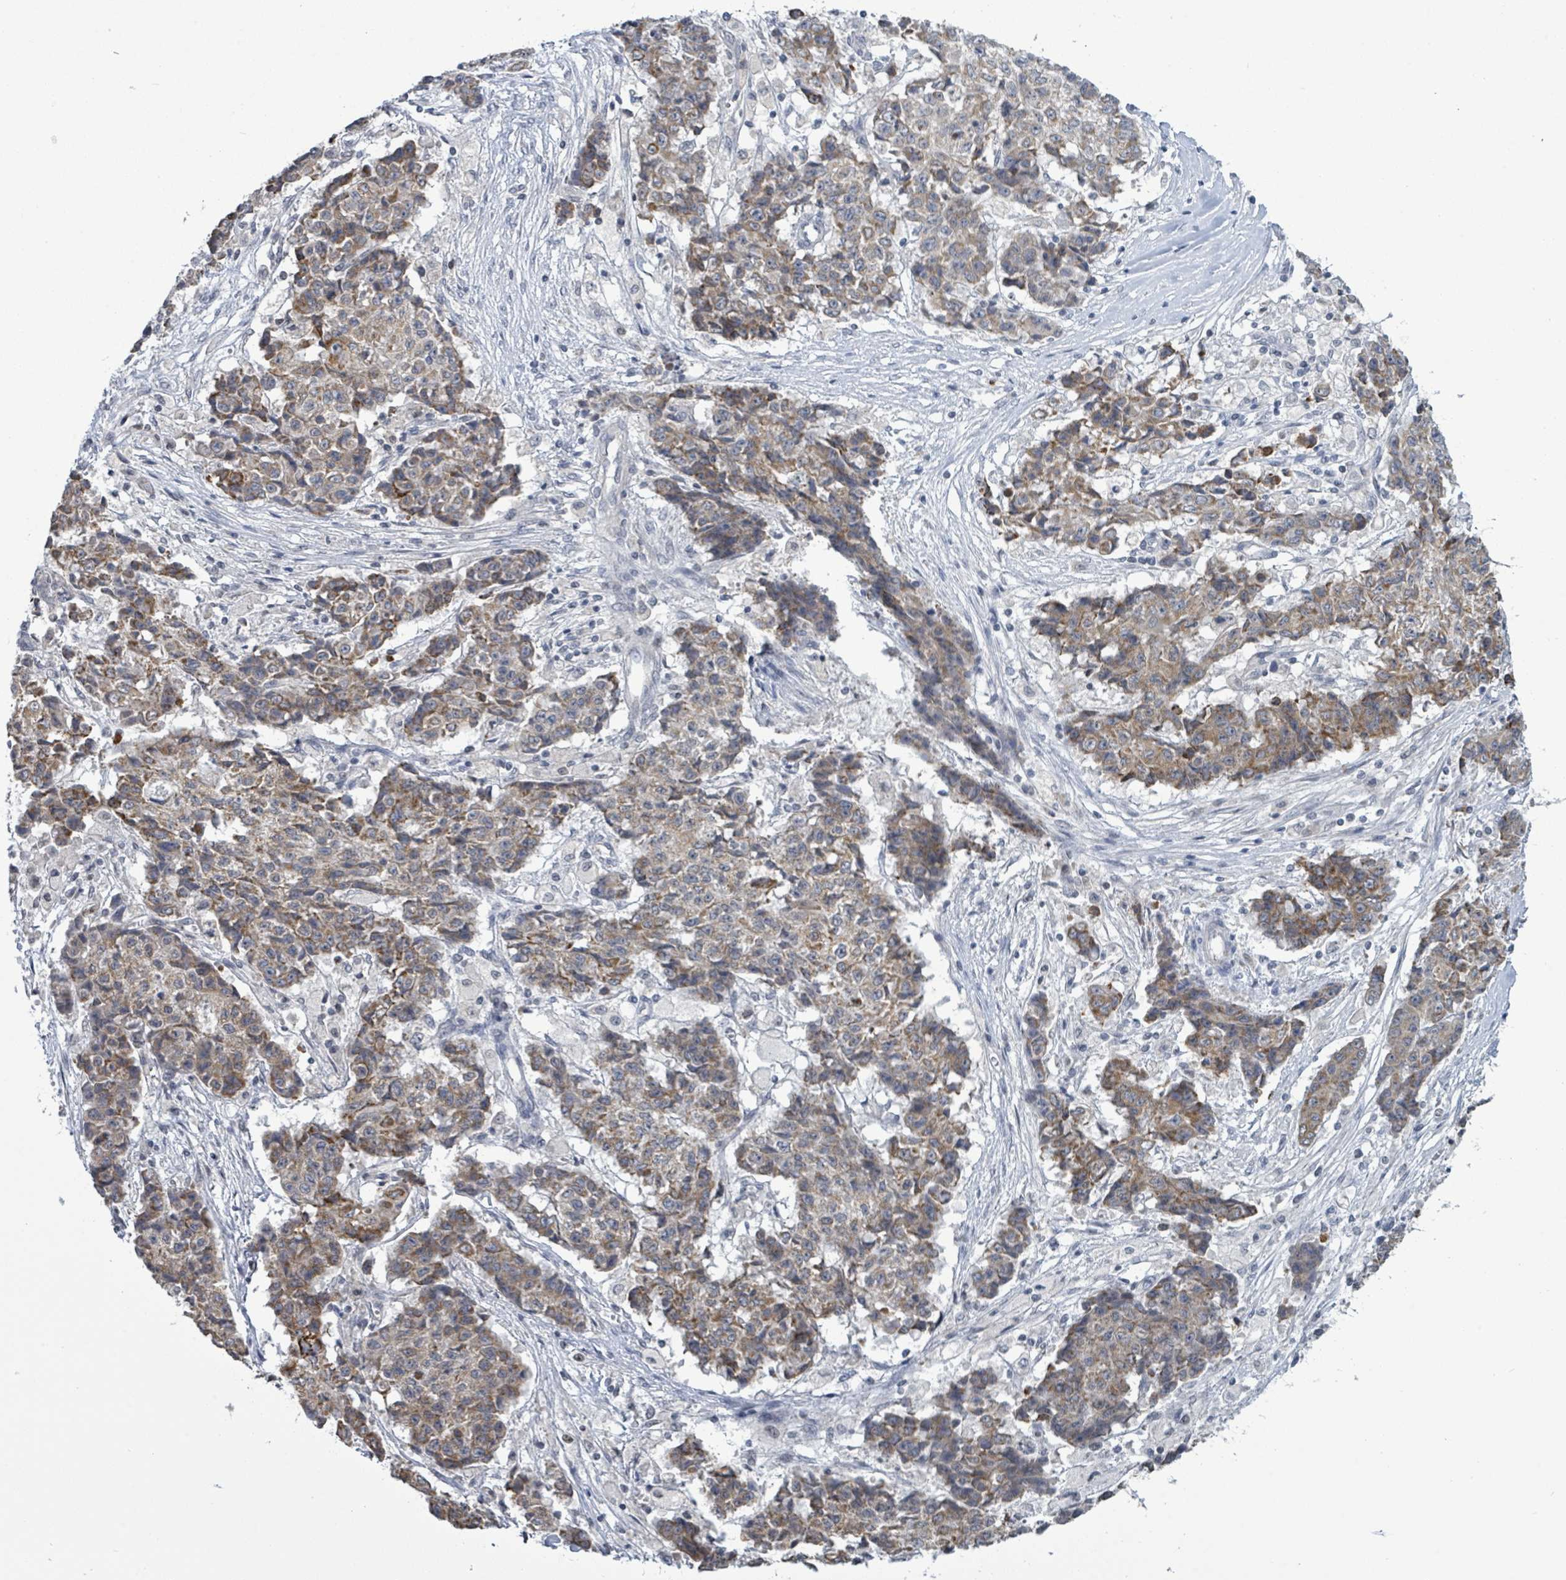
{"staining": {"intensity": "weak", "quantity": ">75%", "location": "cytoplasmic/membranous"}, "tissue": "ovarian cancer", "cell_type": "Tumor cells", "image_type": "cancer", "snomed": [{"axis": "morphology", "description": "Carcinoma, endometroid"}, {"axis": "topography", "description": "Ovary"}], "caption": "Brown immunohistochemical staining in ovarian cancer exhibits weak cytoplasmic/membranous staining in approximately >75% of tumor cells.", "gene": "COQ10B", "patient": {"sex": "female", "age": 42}}